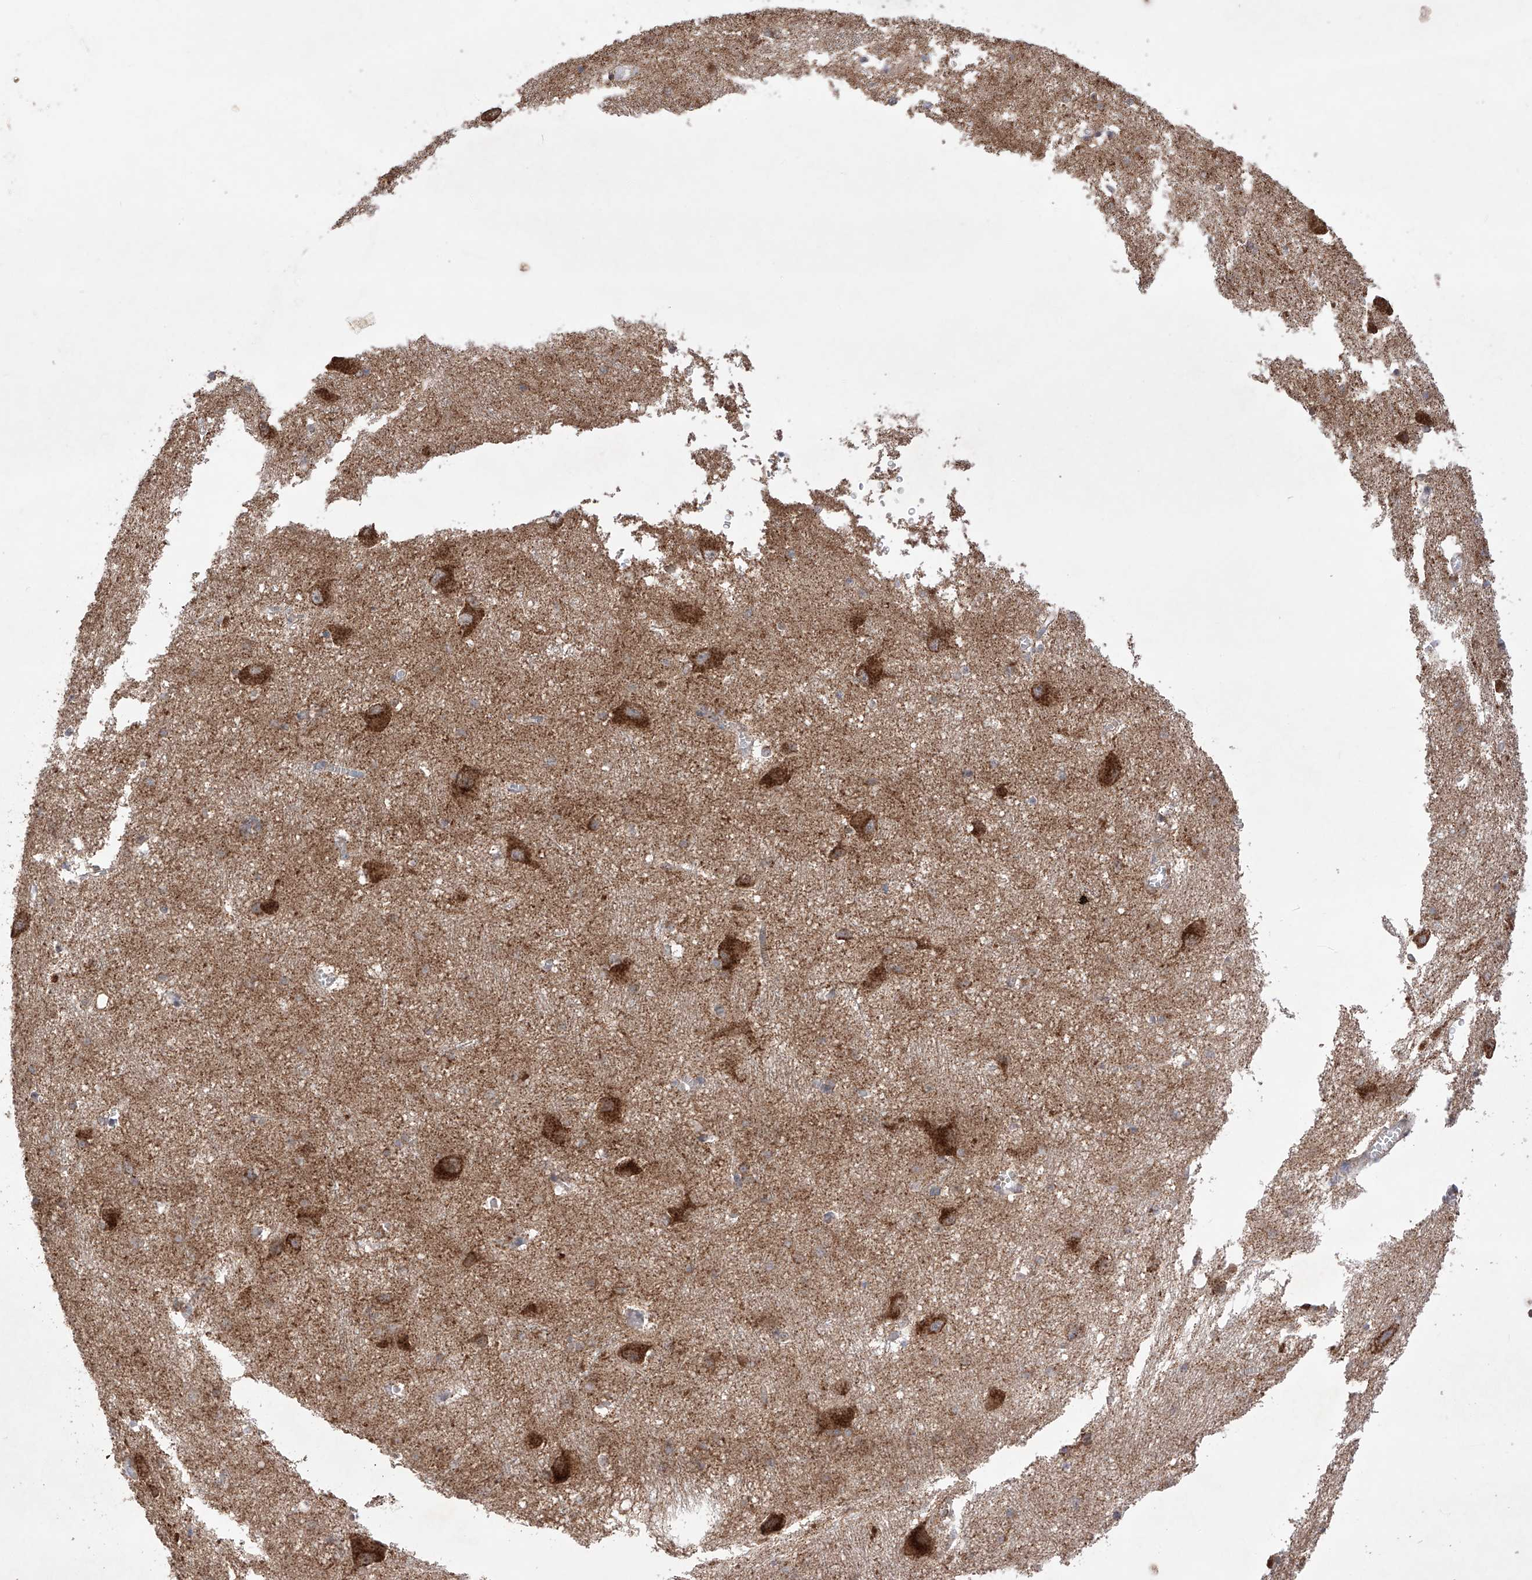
{"staining": {"intensity": "moderate", "quantity": "25%-75%", "location": "cytoplasmic/membranous"}, "tissue": "caudate", "cell_type": "Glial cells", "image_type": "normal", "snomed": [{"axis": "morphology", "description": "Normal tissue, NOS"}, {"axis": "topography", "description": "Lateral ventricle wall"}], "caption": "Brown immunohistochemical staining in unremarkable caudate exhibits moderate cytoplasmic/membranous expression in approximately 25%-75% of glial cells.", "gene": "SDHAF4", "patient": {"sex": "male", "age": 37}}